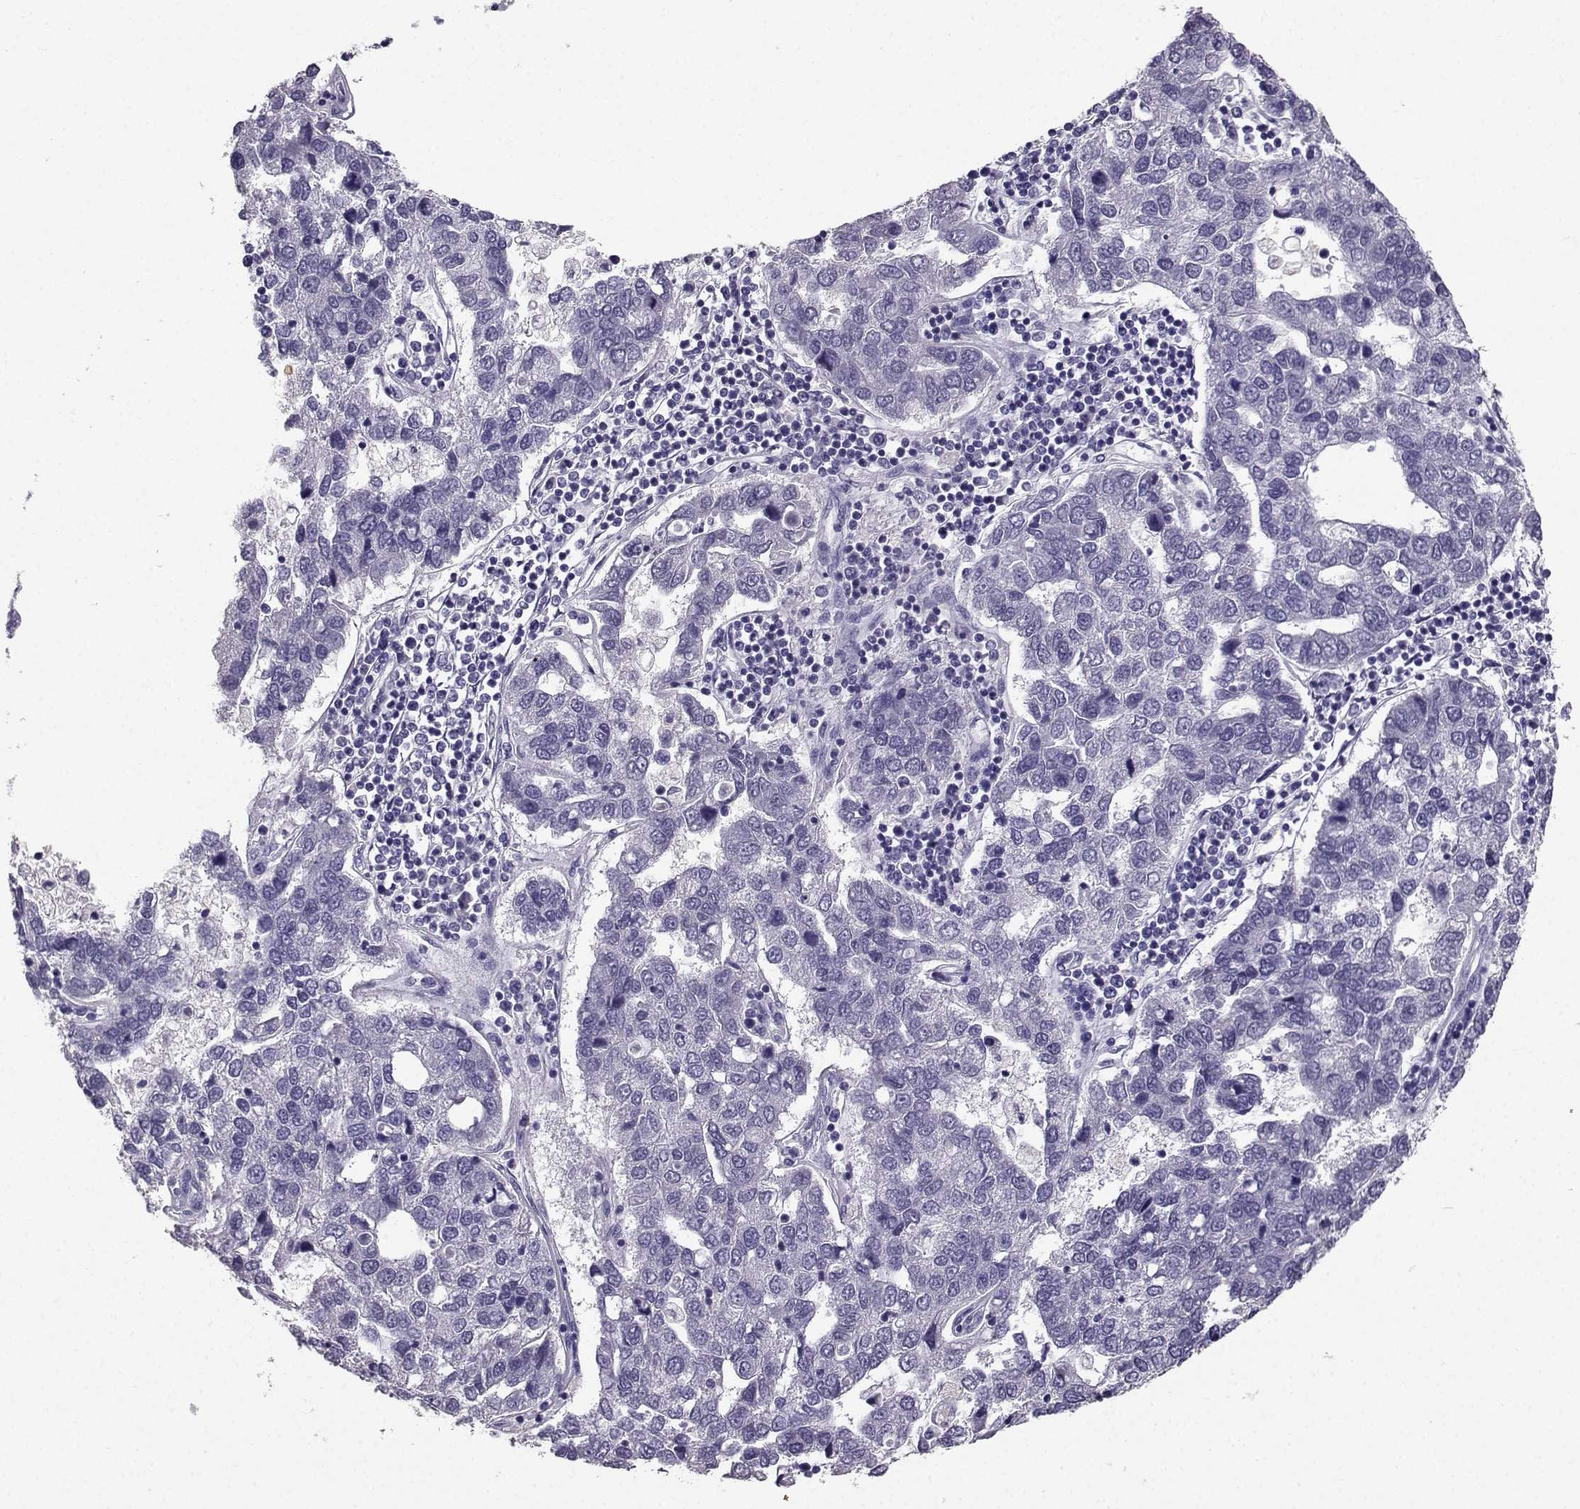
{"staining": {"intensity": "negative", "quantity": "none", "location": "none"}, "tissue": "pancreatic cancer", "cell_type": "Tumor cells", "image_type": "cancer", "snomed": [{"axis": "morphology", "description": "Adenocarcinoma, NOS"}, {"axis": "topography", "description": "Pancreas"}], "caption": "This is a micrograph of immunohistochemistry staining of pancreatic cancer, which shows no staining in tumor cells.", "gene": "SPAG11B", "patient": {"sex": "female", "age": 61}}